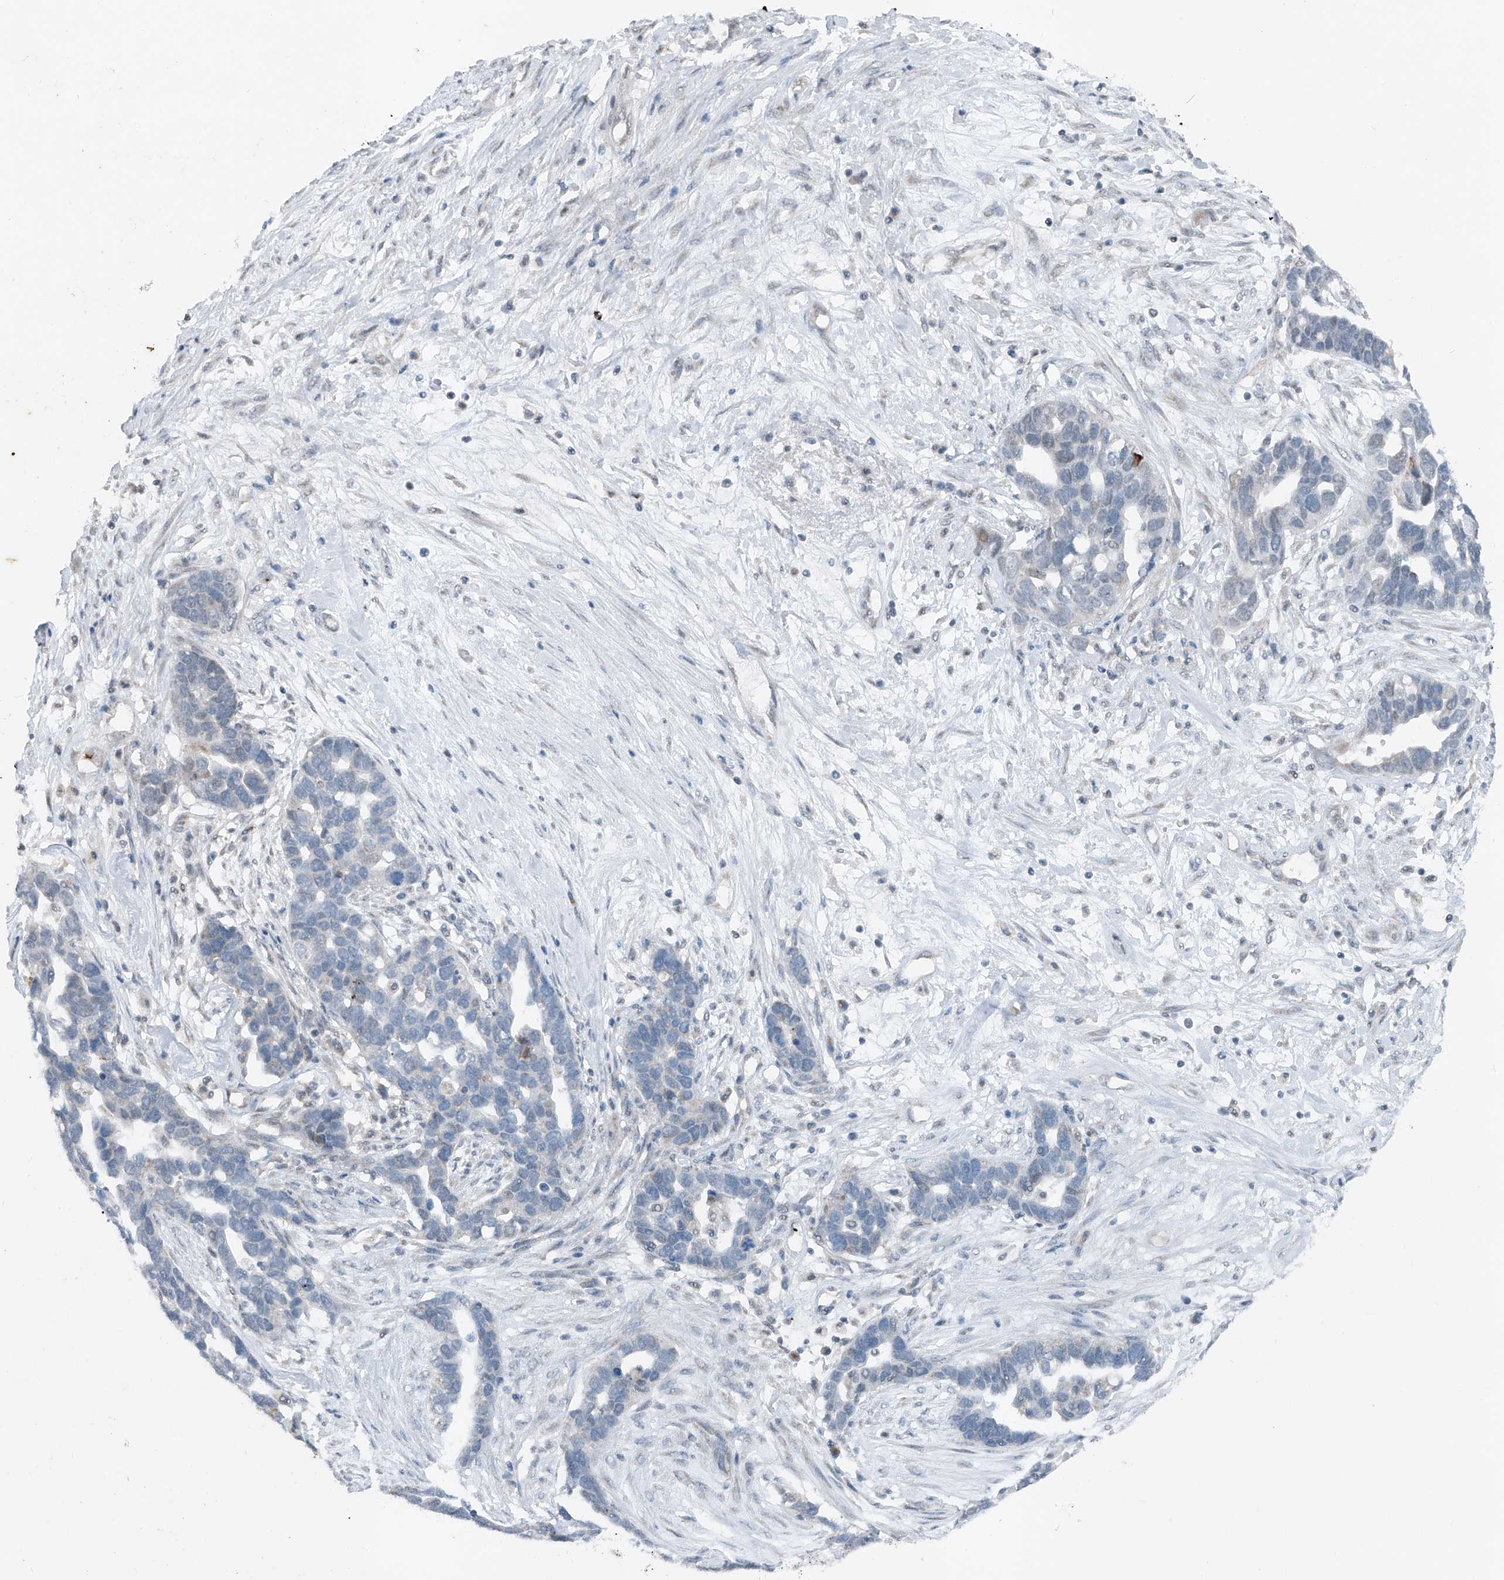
{"staining": {"intensity": "negative", "quantity": "none", "location": "none"}, "tissue": "ovarian cancer", "cell_type": "Tumor cells", "image_type": "cancer", "snomed": [{"axis": "morphology", "description": "Cystadenocarcinoma, serous, NOS"}, {"axis": "topography", "description": "Ovary"}], "caption": "An IHC histopathology image of serous cystadenocarcinoma (ovarian) is shown. There is no staining in tumor cells of serous cystadenocarcinoma (ovarian).", "gene": "DYRK1B", "patient": {"sex": "female", "age": 54}}